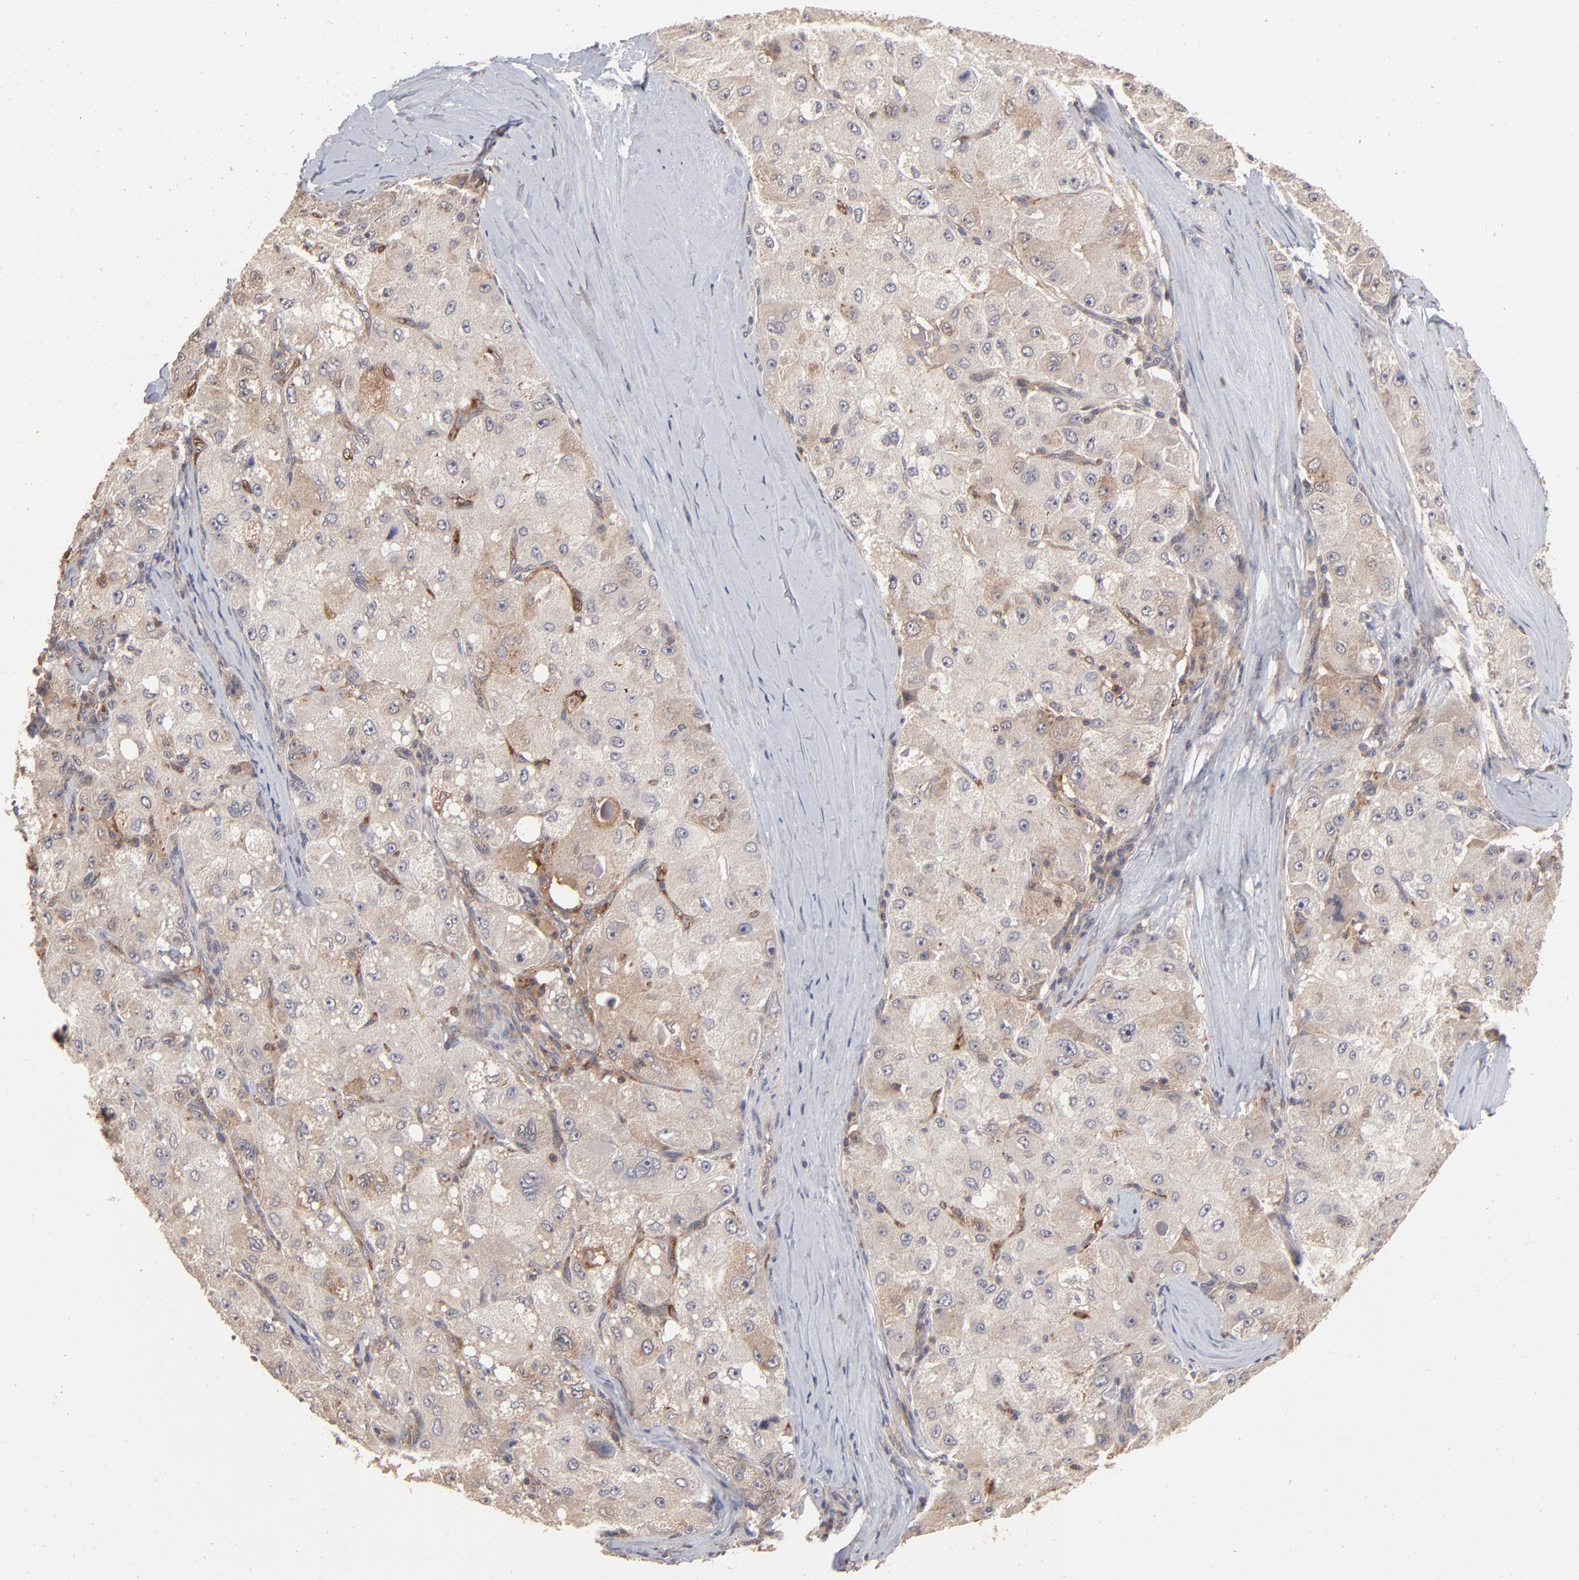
{"staining": {"intensity": "weak", "quantity": "25%-75%", "location": "cytoplasmic/membranous"}, "tissue": "liver cancer", "cell_type": "Tumor cells", "image_type": "cancer", "snomed": [{"axis": "morphology", "description": "Carcinoma, Hepatocellular, NOS"}, {"axis": "topography", "description": "Liver"}], "caption": "A photomicrograph showing weak cytoplasmic/membranous expression in approximately 25%-75% of tumor cells in liver hepatocellular carcinoma, as visualized by brown immunohistochemical staining.", "gene": "IVNS1ABP", "patient": {"sex": "male", "age": 80}}